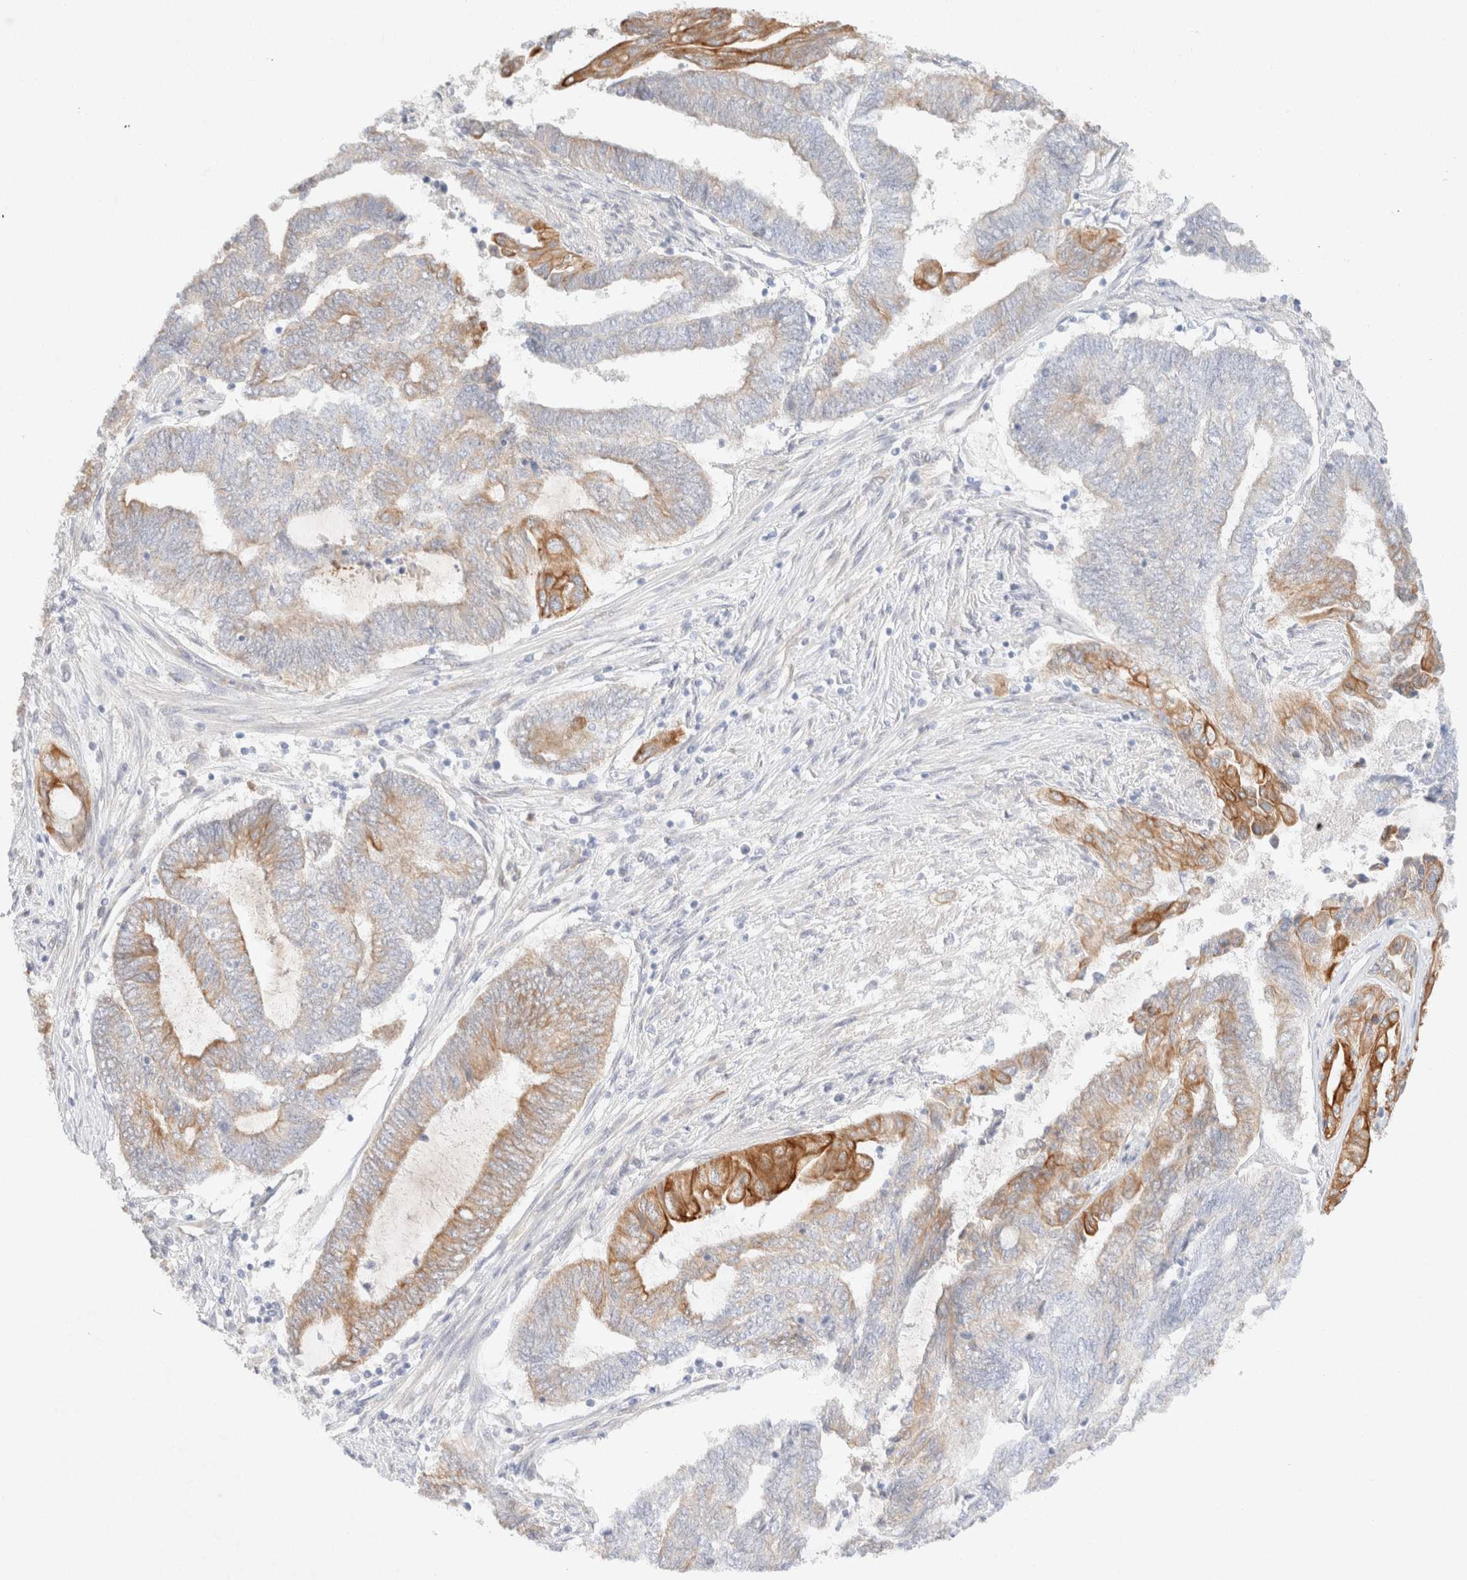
{"staining": {"intensity": "moderate", "quantity": "25%-75%", "location": "cytoplasmic/membranous"}, "tissue": "endometrial cancer", "cell_type": "Tumor cells", "image_type": "cancer", "snomed": [{"axis": "morphology", "description": "Adenocarcinoma, NOS"}, {"axis": "topography", "description": "Uterus"}, {"axis": "topography", "description": "Endometrium"}], "caption": "IHC staining of endometrial adenocarcinoma, which reveals medium levels of moderate cytoplasmic/membranous staining in about 25%-75% of tumor cells indicating moderate cytoplasmic/membranous protein positivity. The staining was performed using DAB (brown) for protein detection and nuclei were counterstained in hematoxylin (blue).", "gene": "CSNK1E", "patient": {"sex": "female", "age": 70}}